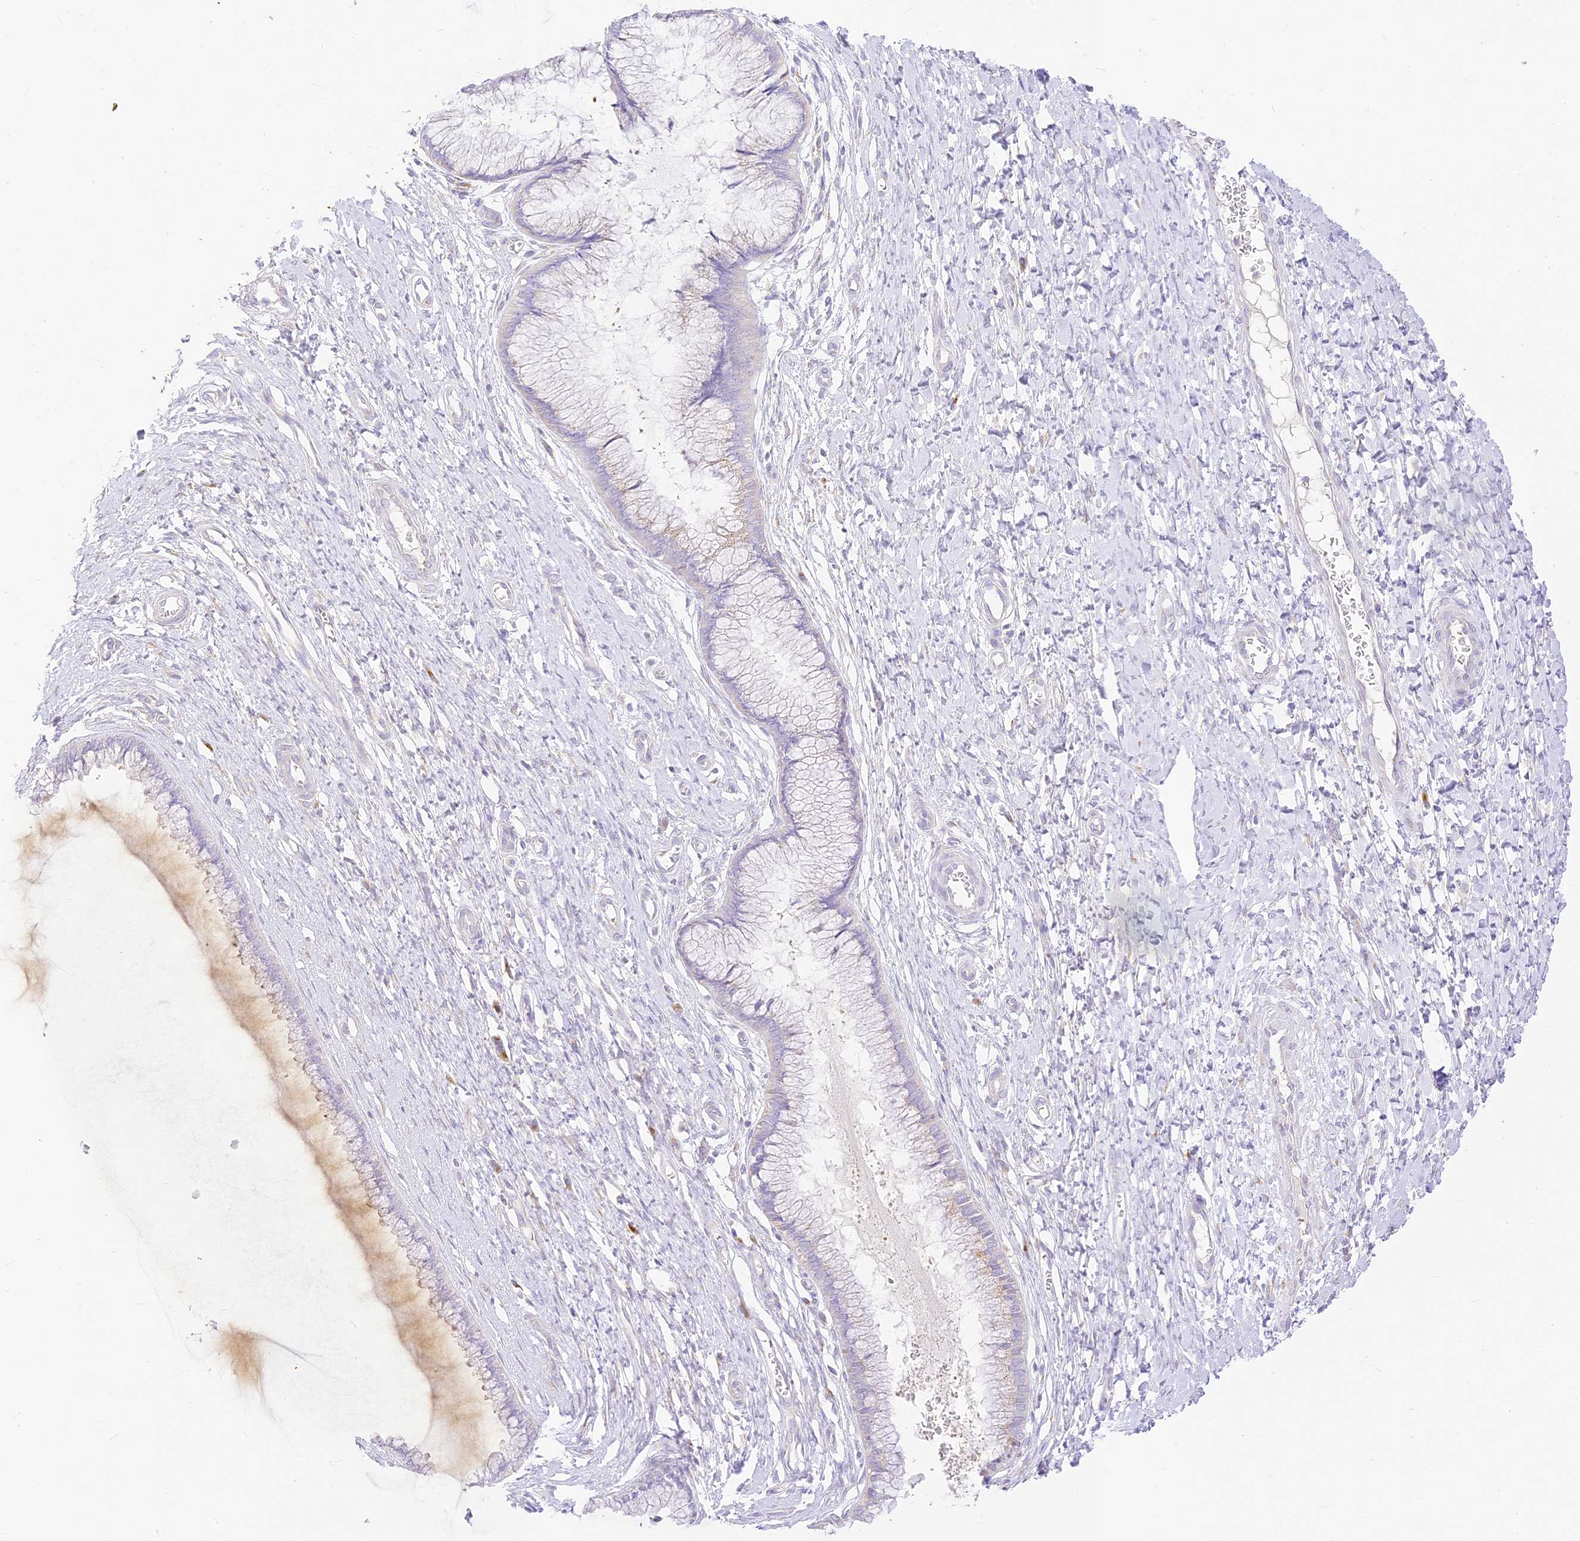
{"staining": {"intensity": "negative", "quantity": "none", "location": "none"}, "tissue": "cervix", "cell_type": "Glandular cells", "image_type": "normal", "snomed": [{"axis": "morphology", "description": "Normal tissue, NOS"}, {"axis": "topography", "description": "Cervix"}], "caption": "DAB (3,3'-diaminobenzidine) immunohistochemical staining of benign human cervix exhibits no significant positivity in glandular cells. (Brightfield microscopy of DAB IHC at high magnification).", "gene": "SEC13", "patient": {"sex": "female", "age": 55}}